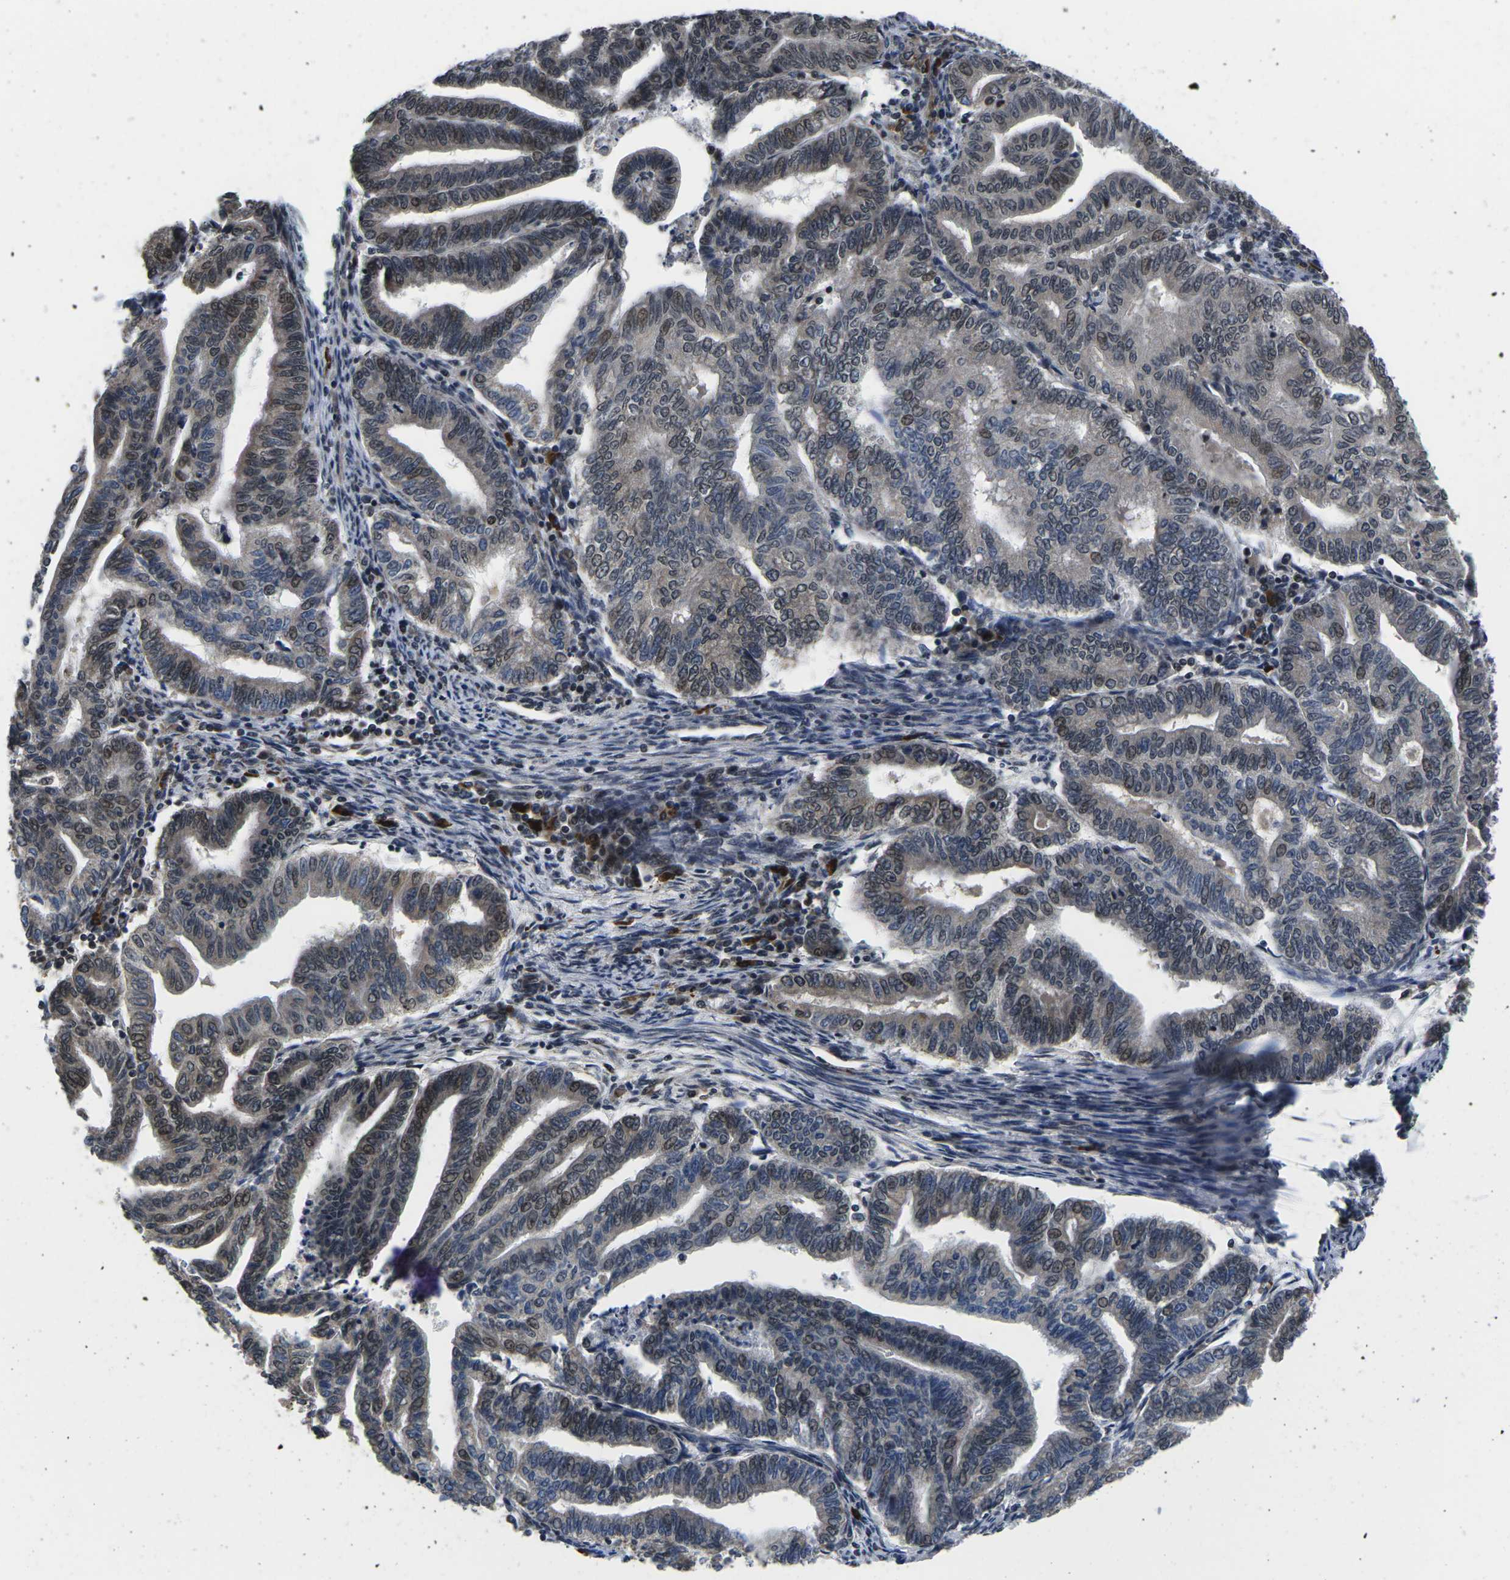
{"staining": {"intensity": "weak", "quantity": ">75%", "location": "cytoplasmic/membranous,nuclear"}, "tissue": "endometrial cancer", "cell_type": "Tumor cells", "image_type": "cancer", "snomed": [{"axis": "morphology", "description": "Adenocarcinoma, NOS"}, {"axis": "topography", "description": "Endometrium"}], "caption": "The micrograph demonstrates staining of endometrial cancer, revealing weak cytoplasmic/membranous and nuclear protein staining (brown color) within tumor cells.", "gene": "CCNE1", "patient": {"sex": "female", "age": 79}}